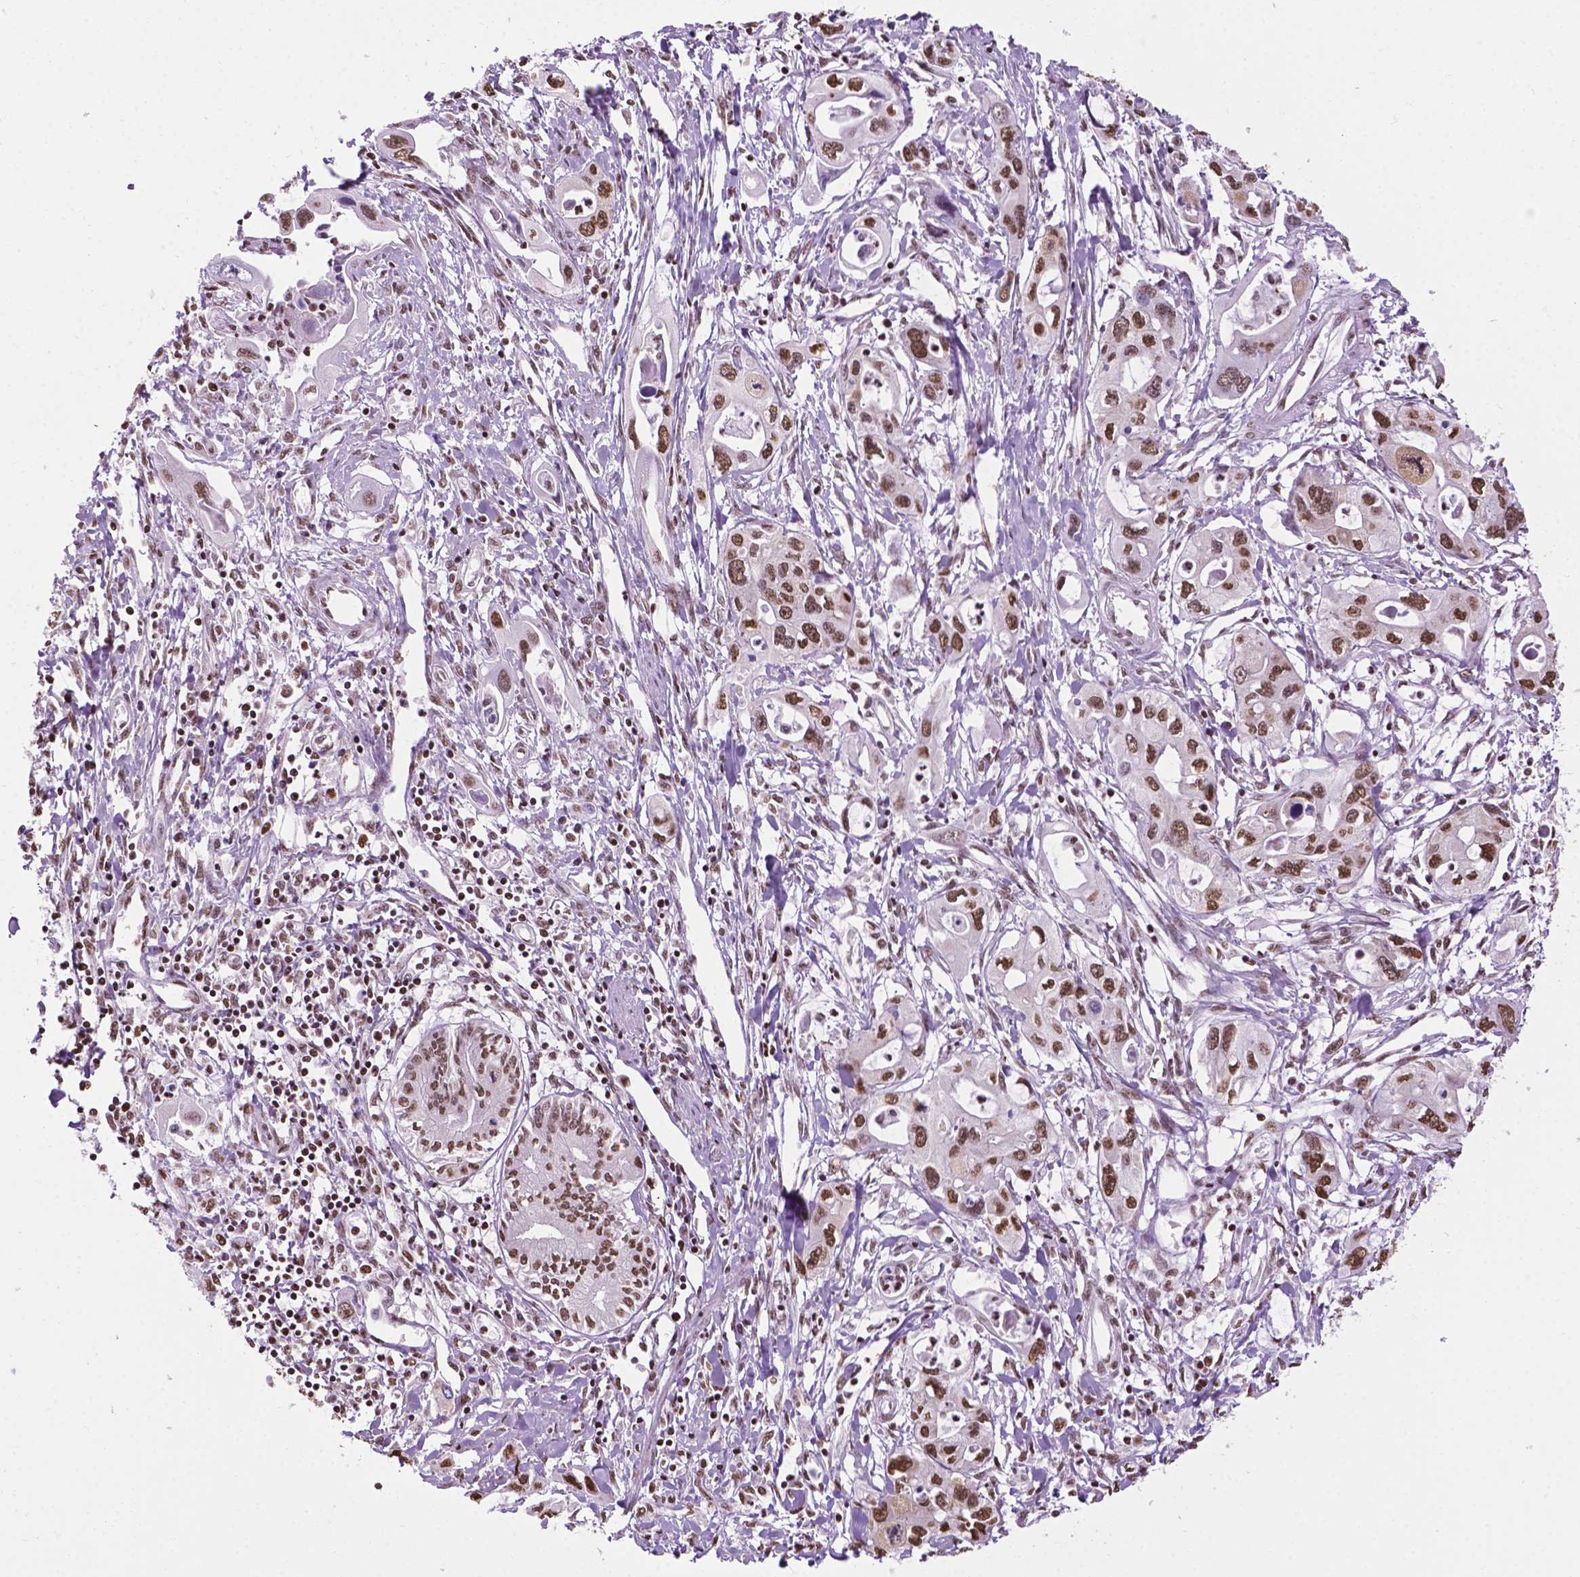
{"staining": {"intensity": "moderate", "quantity": ">75%", "location": "nuclear"}, "tissue": "pancreatic cancer", "cell_type": "Tumor cells", "image_type": "cancer", "snomed": [{"axis": "morphology", "description": "Adenocarcinoma, NOS"}, {"axis": "topography", "description": "Pancreas"}], "caption": "A micrograph showing moderate nuclear staining in approximately >75% of tumor cells in pancreatic cancer (adenocarcinoma), as visualized by brown immunohistochemical staining.", "gene": "COL23A1", "patient": {"sex": "male", "age": 60}}